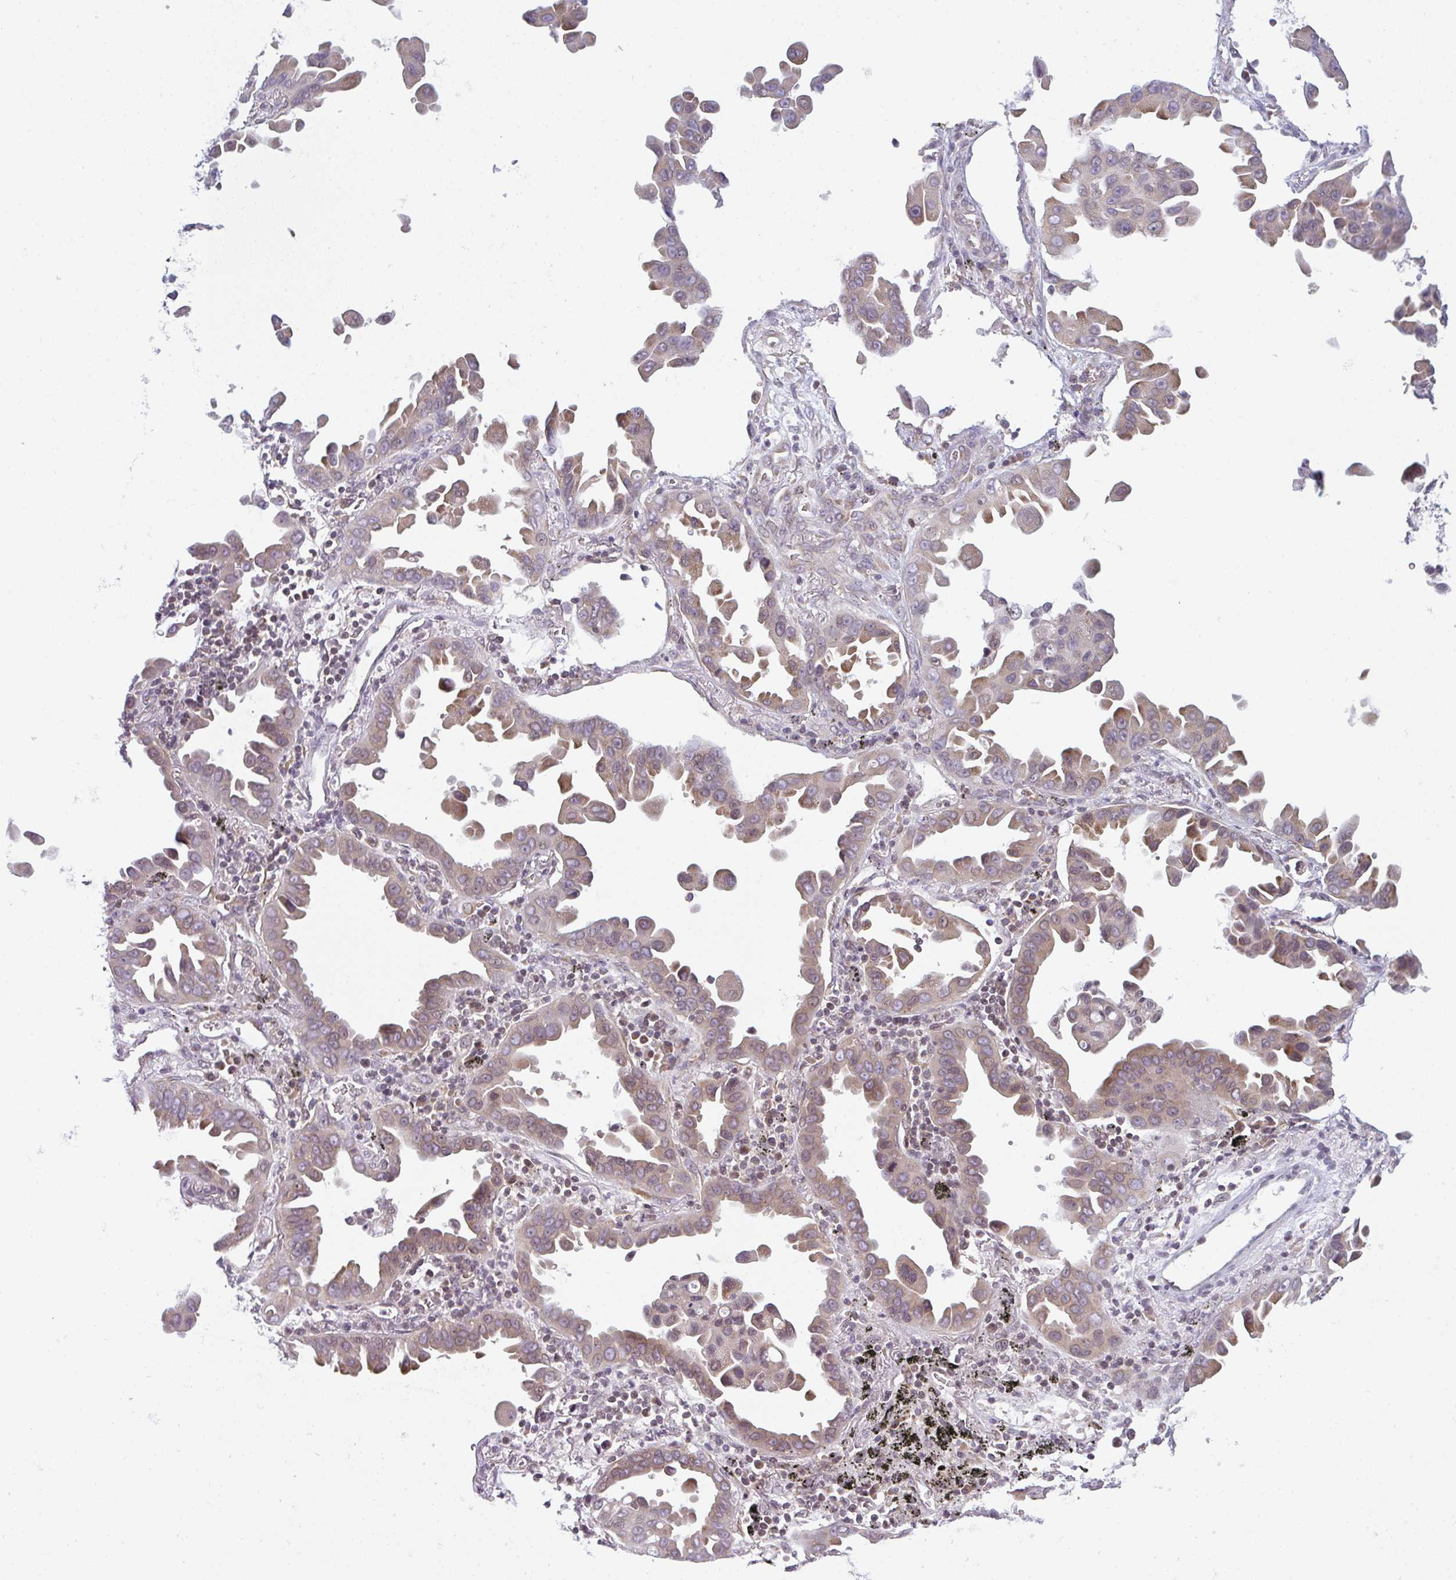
{"staining": {"intensity": "weak", "quantity": "25%-75%", "location": "cytoplasmic/membranous"}, "tissue": "lung cancer", "cell_type": "Tumor cells", "image_type": "cancer", "snomed": [{"axis": "morphology", "description": "Adenocarcinoma, NOS"}, {"axis": "topography", "description": "Lung"}], "caption": "A brown stain labels weak cytoplasmic/membranous positivity of a protein in human lung cancer tumor cells. Nuclei are stained in blue.", "gene": "TMEM237", "patient": {"sex": "male", "age": 68}}